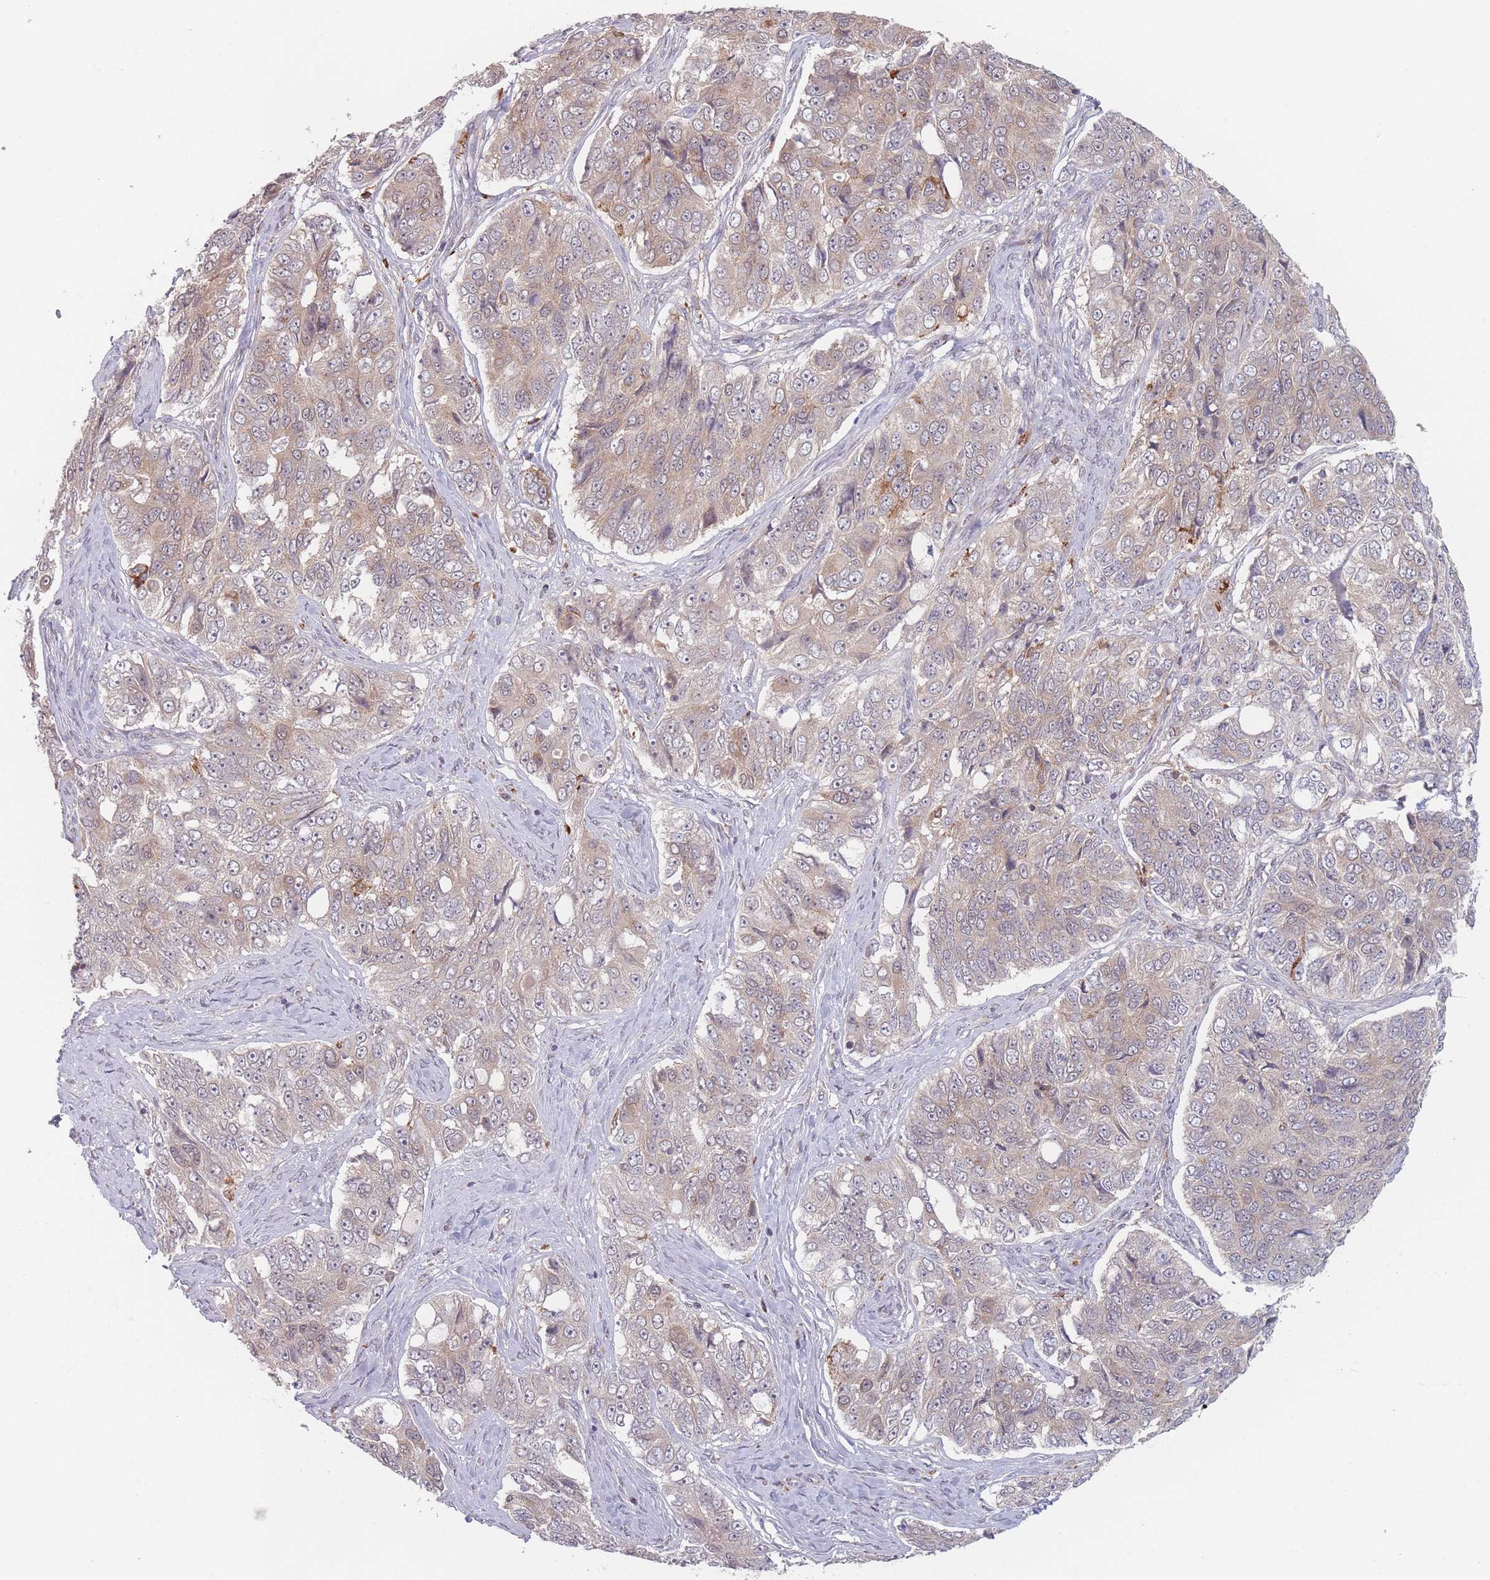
{"staining": {"intensity": "weak", "quantity": "25%-75%", "location": "cytoplasmic/membranous"}, "tissue": "ovarian cancer", "cell_type": "Tumor cells", "image_type": "cancer", "snomed": [{"axis": "morphology", "description": "Carcinoma, endometroid"}, {"axis": "topography", "description": "Ovary"}], "caption": "A high-resolution photomicrograph shows IHC staining of ovarian cancer (endometroid carcinoma), which reveals weak cytoplasmic/membranous positivity in about 25%-75% of tumor cells.", "gene": "PPM1A", "patient": {"sex": "female", "age": 51}}